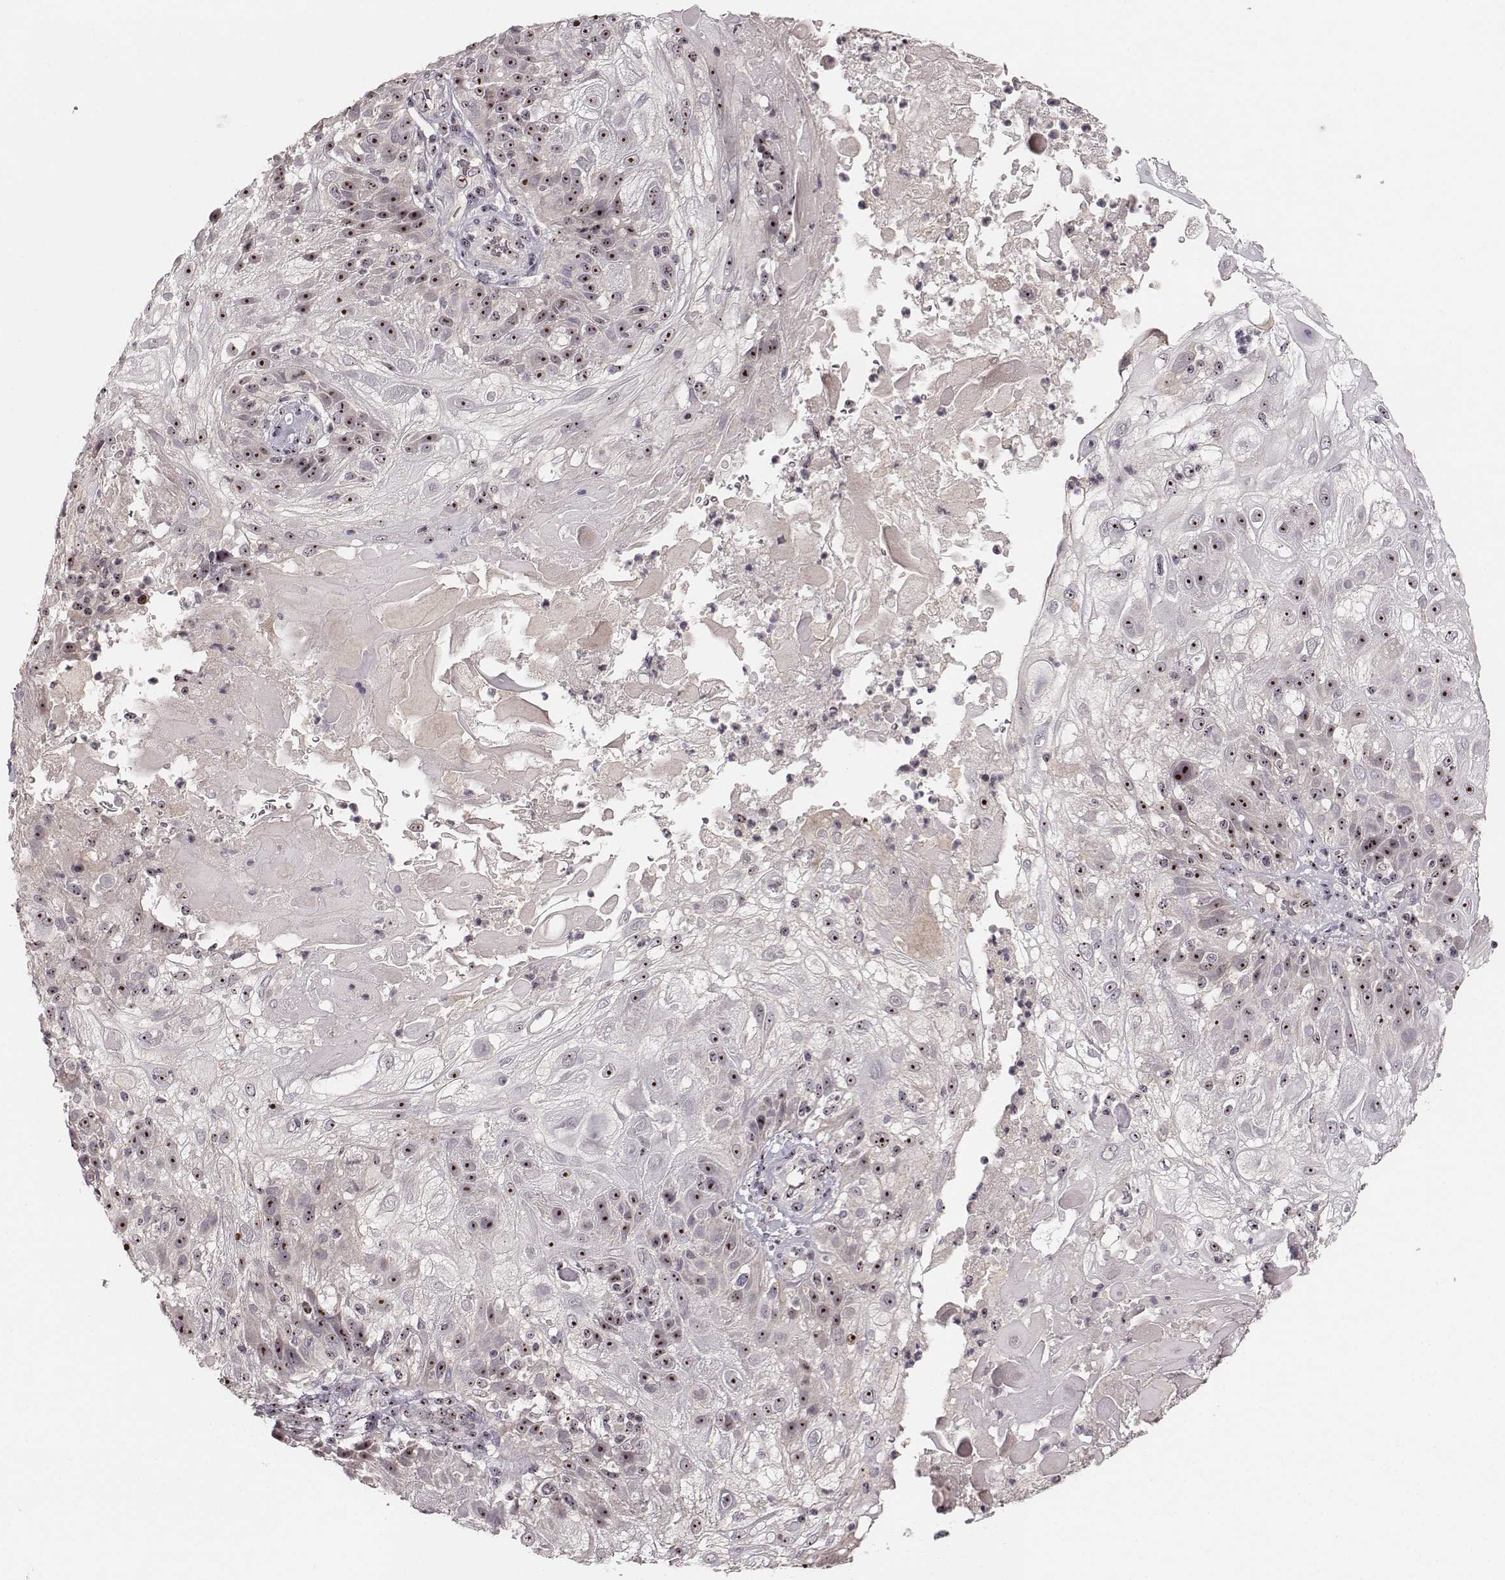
{"staining": {"intensity": "moderate", "quantity": ">75%", "location": "nuclear"}, "tissue": "skin cancer", "cell_type": "Tumor cells", "image_type": "cancer", "snomed": [{"axis": "morphology", "description": "Normal tissue, NOS"}, {"axis": "morphology", "description": "Squamous cell carcinoma, NOS"}, {"axis": "topography", "description": "Skin"}], "caption": "This micrograph exhibits immunohistochemistry (IHC) staining of human squamous cell carcinoma (skin), with medium moderate nuclear positivity in approximately >75% of tumor cells.", "gene": "NOP56", "patient": {"sex": "female", "age": 83}}